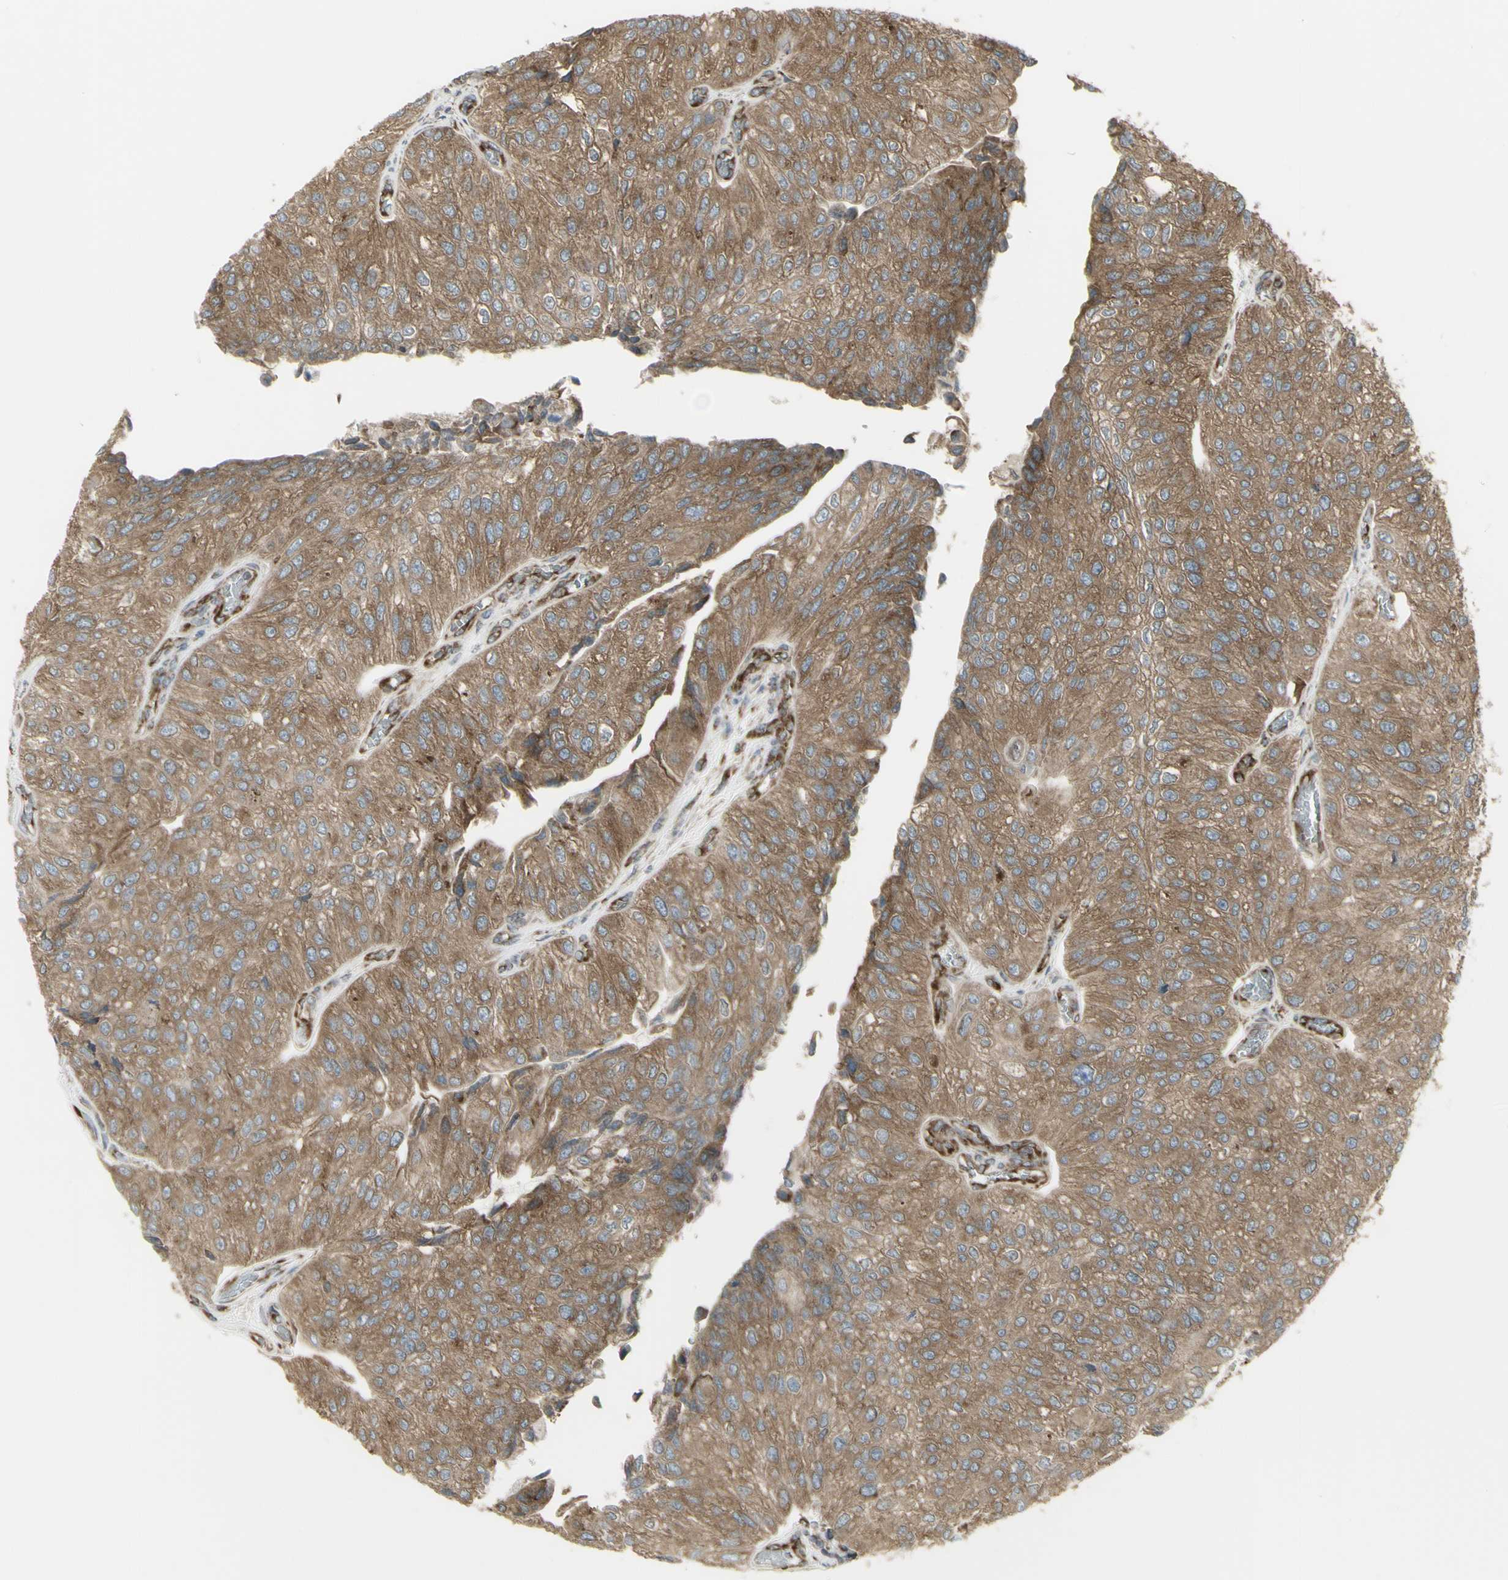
{"staining": {"intensity": "moderate", "quantity": ">75%", "location": "cytoplasmic/membranous"}, "tissue": "urothelial cancer", "cell_type": "Tumor cells", "image_type": "cancer", "snomed": [{"axis": "morphology", "description": "Urothelial carcinoma, High grade"}, {"axis": "topography", "description": "Kidney"}, {"axis": "topography", "description": "Urinary bladder"}], "caption": "A brown stain shows moderate cytoplasmic/membranous expression of a protein in human urothelial cancer tumor cells. The staining is performed using DAB (3,3'-diaminobenzidine) brown chromogen to label protein expression. The nuclei are counter-stained blue using hematoxylin.", "gene": "FKBP3", "patient": {"sex": "male", "age": 77}}